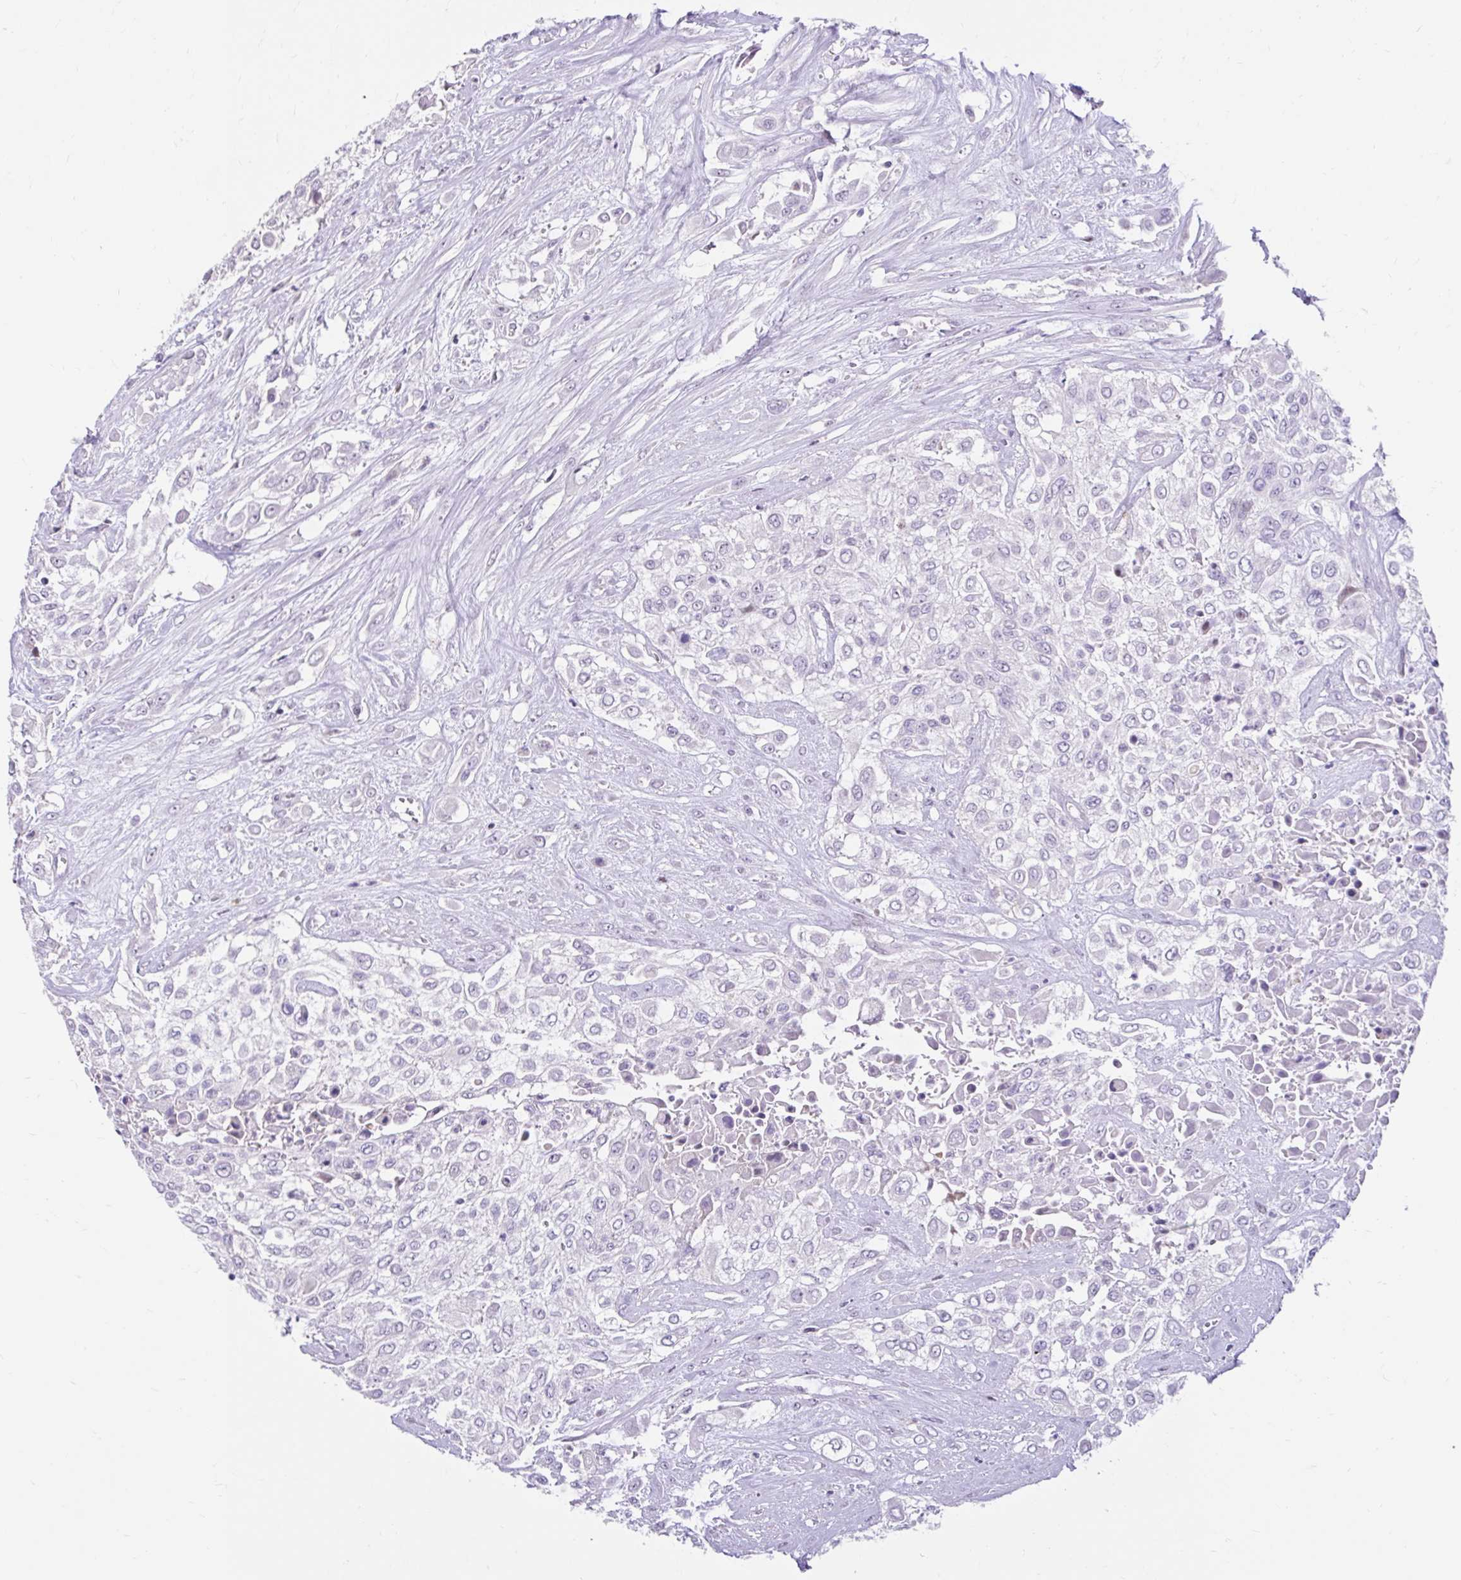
{"staining": {"intensity": "negative", "quantity": "none", "location": "none"}, "tissue": "urothelial cancer", "cell_type": "Tumor cells", "image_type": "cancer", "snomed": [{"axis": "morphology", "description": "Urothelial carcinoma, High grade"}, {"axis": "topography", "description": "Urinary bladder"}], "caption": "Urothelial cancer stained for a protein using IHC demonstrates no positivity tumor cells.", "gene": "NHLH2", "patient": {"sex": "male", "age": 57}}